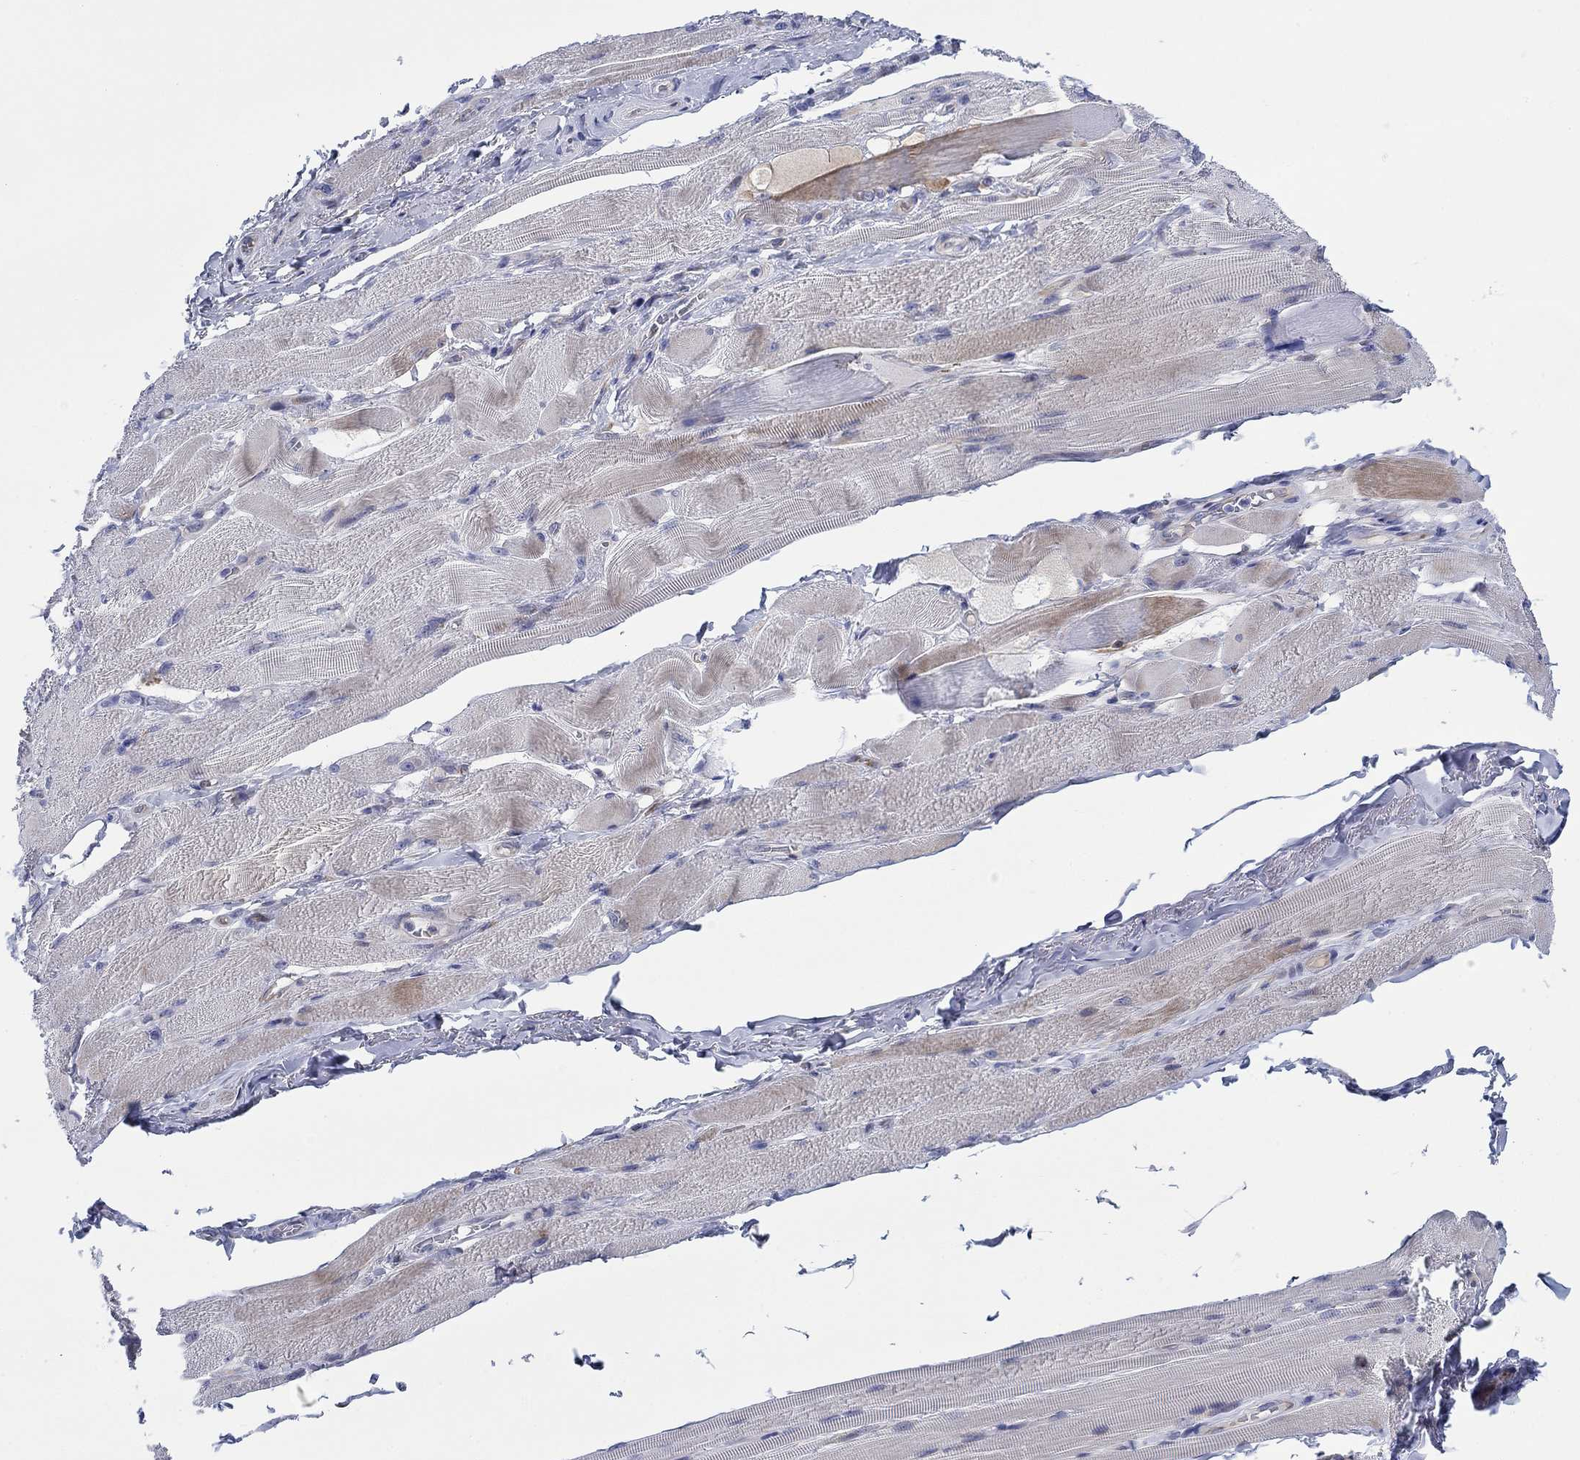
{"staining": {"intensity": "weak", "quantity": "25%-75%", "location": "cytoplasmic/membranous"}, "tissue": "skeletal muscle", "cell_type": "Myocytes", "image_type": "normal", "snomed": [{"axis": "morphology", "description": "Normal tissue, NOS"}, {"axis": "topography", "description": "Skeletal muscle"}, {"axis": "topography", "description": "Anal"}, {"axis": "topography", "description": "Peripheral nerve tissue"}], "caption": "A low amount of weak cytoplasmic/membranous staining is present in approximately 25%-75% of myocytes in normal skeletal muscle.", "gene": "SVEP1", "patient": {"sex": "male", "age": 53}}